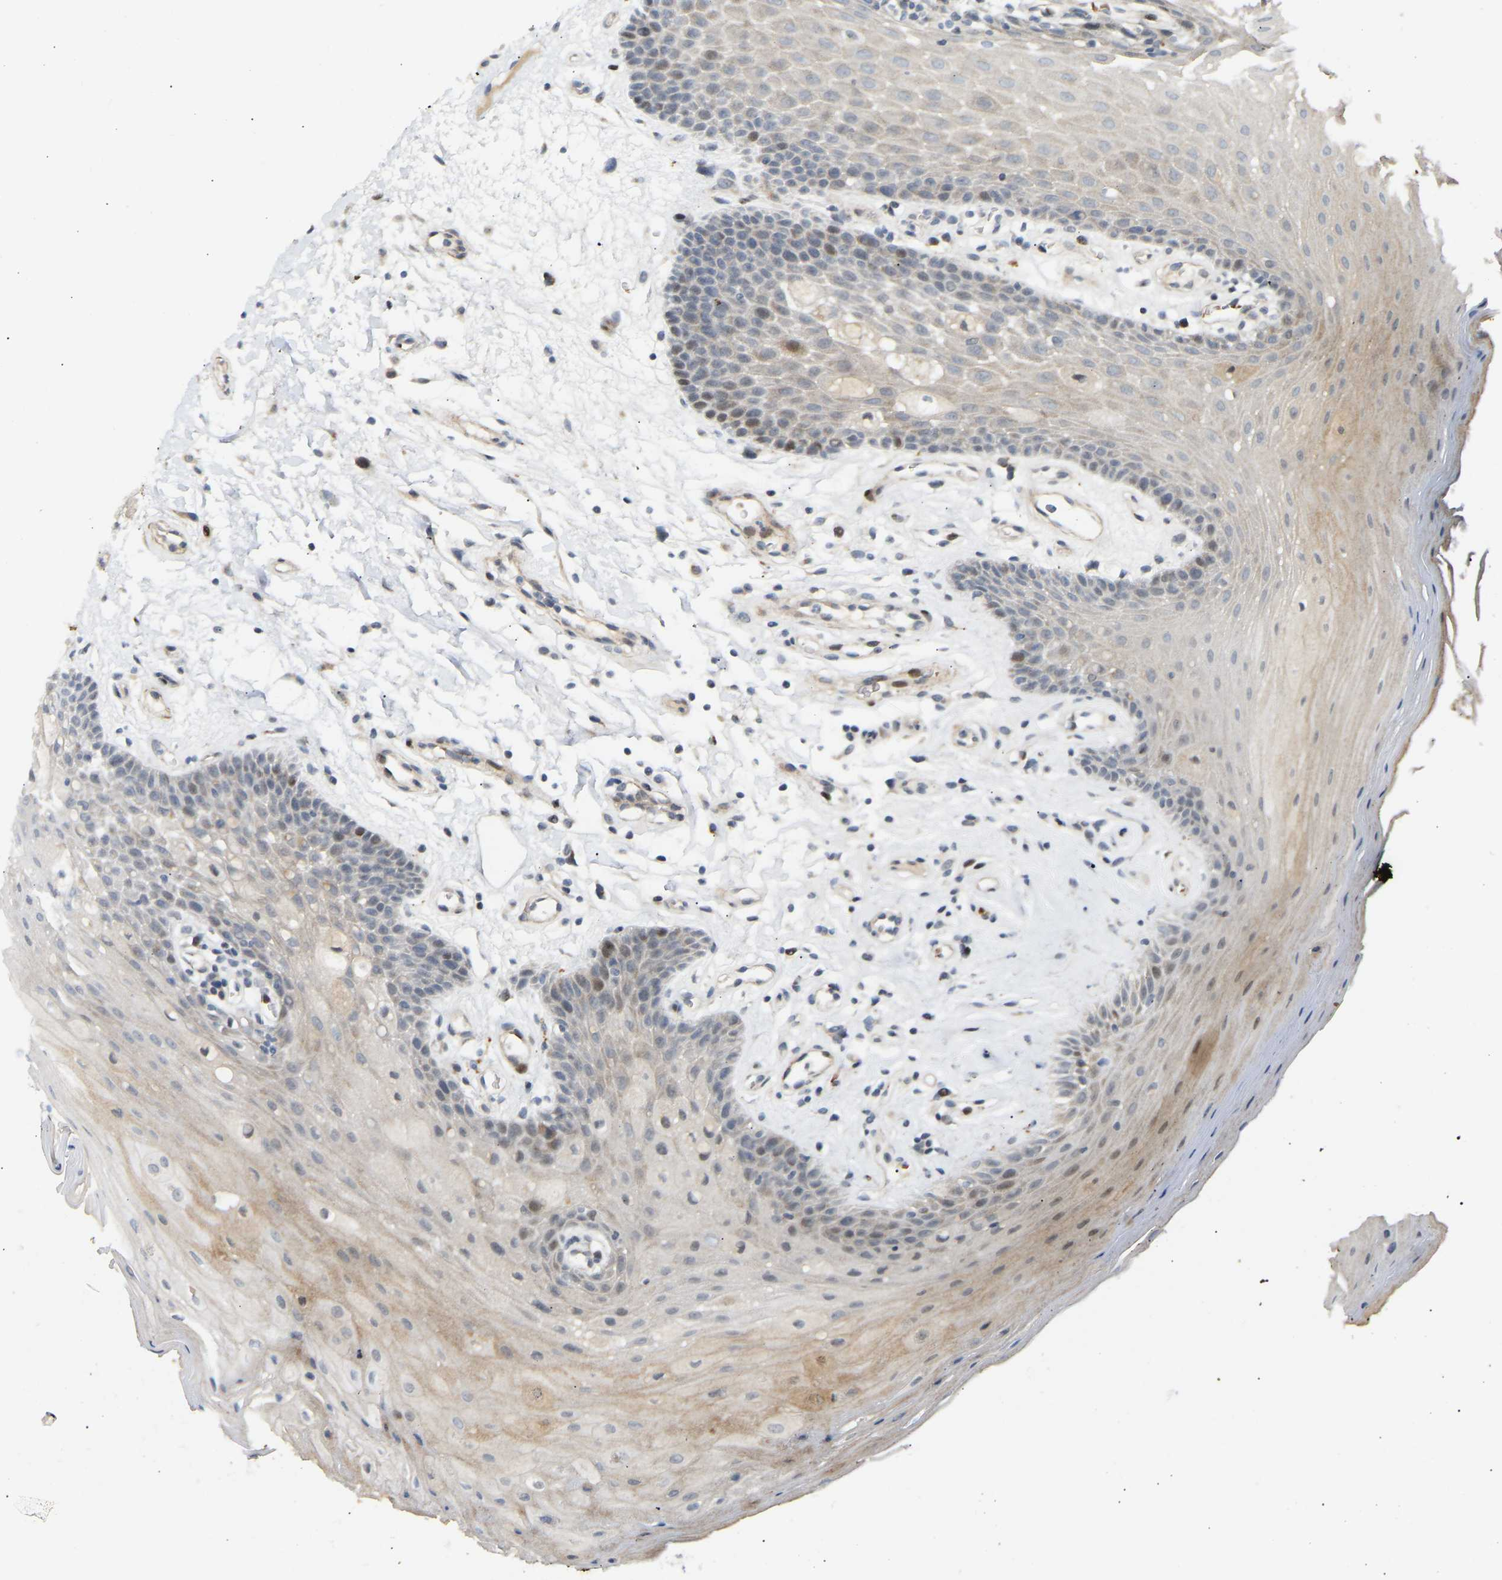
{"staining": {"intensity": "weak", "quantity": ">75%", "location": "cytoplasmic/membranous,nuclear"}, "tissue": "oral mucosa", "cell_type": "Squamous epithelial cells", "image_type": "normal", "snomed": [{"axis": "morphology", "description": "Normal tissue, NOS"}, {"axis": "morphology", "description": "Squamous cell carcinoma, NOS"}, {"axis": "topography", "description": "Oral tissue"}, {"axis": "topography", "description": "Head-Neck"}], "caption": "This is an image of IHC staining of normal oral mucosa, which shows weak positivity in the cytoplasmic/membranous,nuclear of squamous epithelial cells.", "gene": "POGLUT2", "patient": {"sex": "male", "age": 71}}